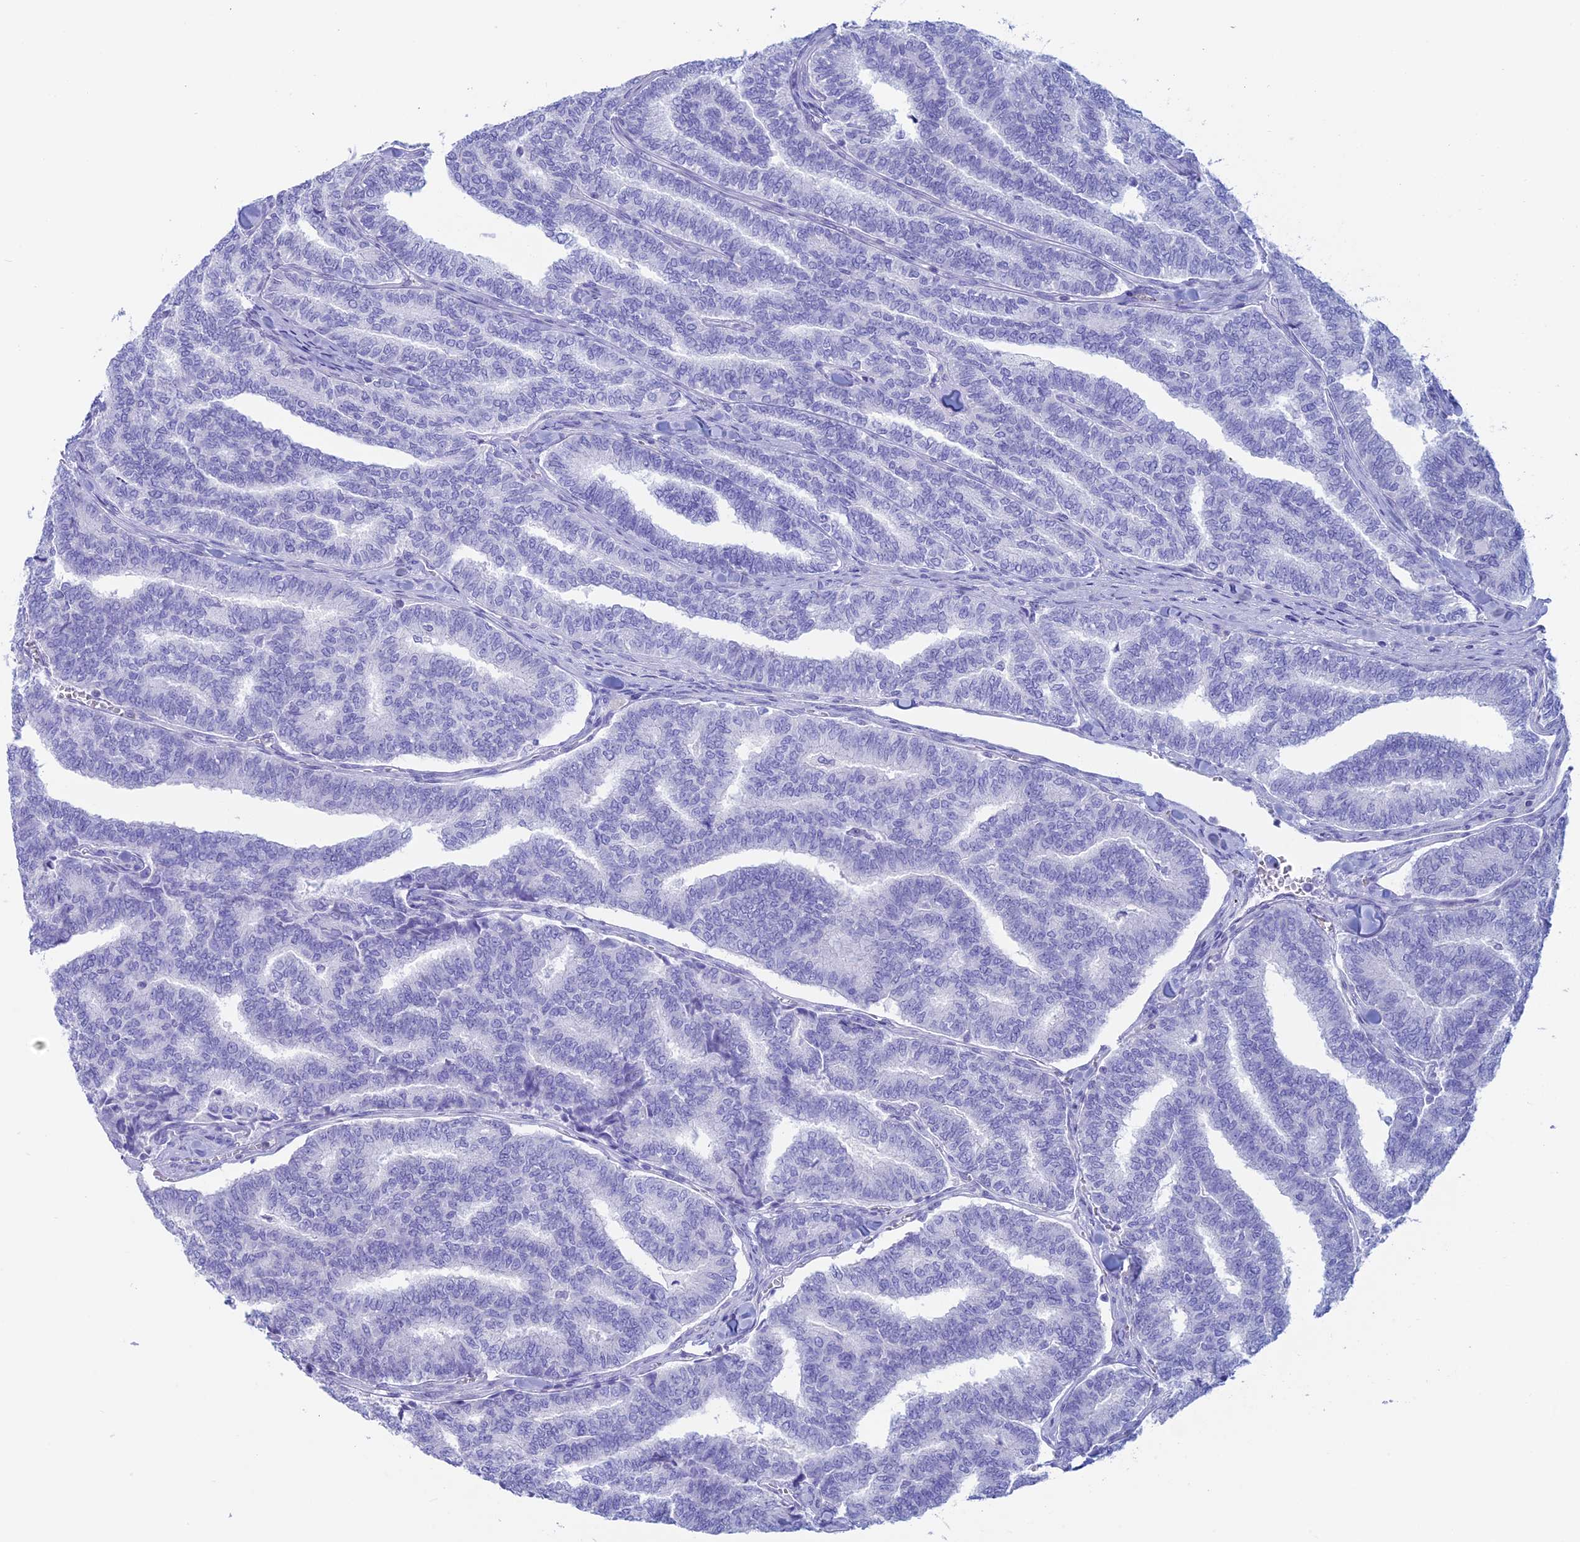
{"staining": {"intensity": "negative", "quantity": "none", "location": "none"}, "tissue": "thyroid cancer", "cell_type": "Tumor cells", "image_type": "cancer", "snomed": [{"axis": "morphology", "description": "Papillary adenocarcinoma, NOS"}, {"axis": "topography", "description": "Thyroid gland"}], "caption": "Immunohistochemical staining of human thyroid papillary adenocarcinoma shows no significant expression in tumor cells. Brightfield microscopy of IHC stained with DAB (3,3'-diaminobenzidine) (brown) and hematoxylin (blue), captured at high magnification.", "gene": "RP1", "patient": {"sex": "female", "age": 35}}